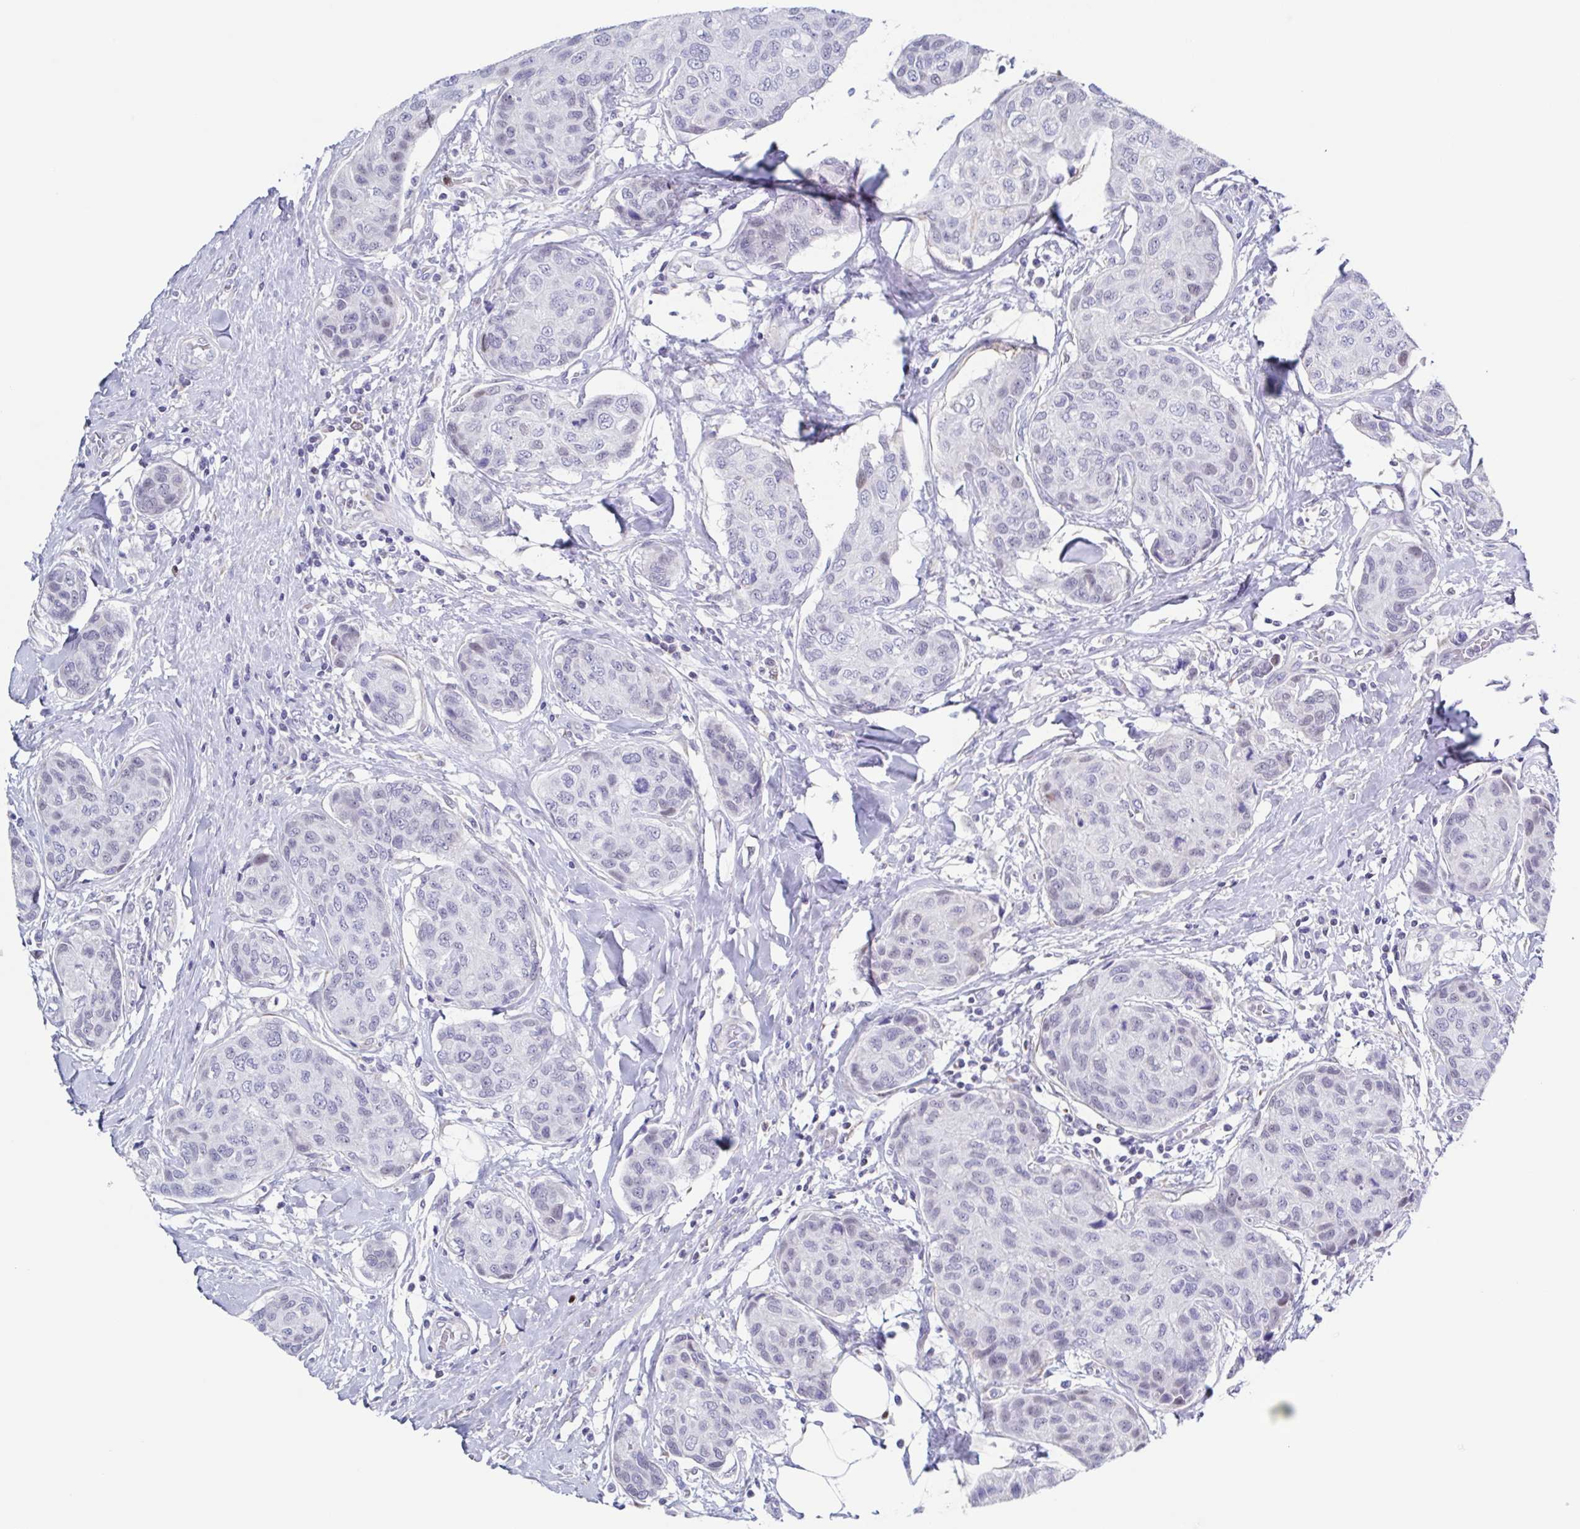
{"staining": {"intensity": "negative", "quantity": "none", "location": "none"}, "tissue": "breast cancer", "cell_type": "Tumor cells", "image_type": "cancer", "snomed": [{"axis": "morphology", "description": "Duct carcinoma"}, {"axis": "topography", "description": "Breast"}], "caption": "The image exhibits no significant expression in tumor cells of breast intraductal carcinoma.", "gene": "PBOV1", "patient": {"sex": "female", "age": 80}}